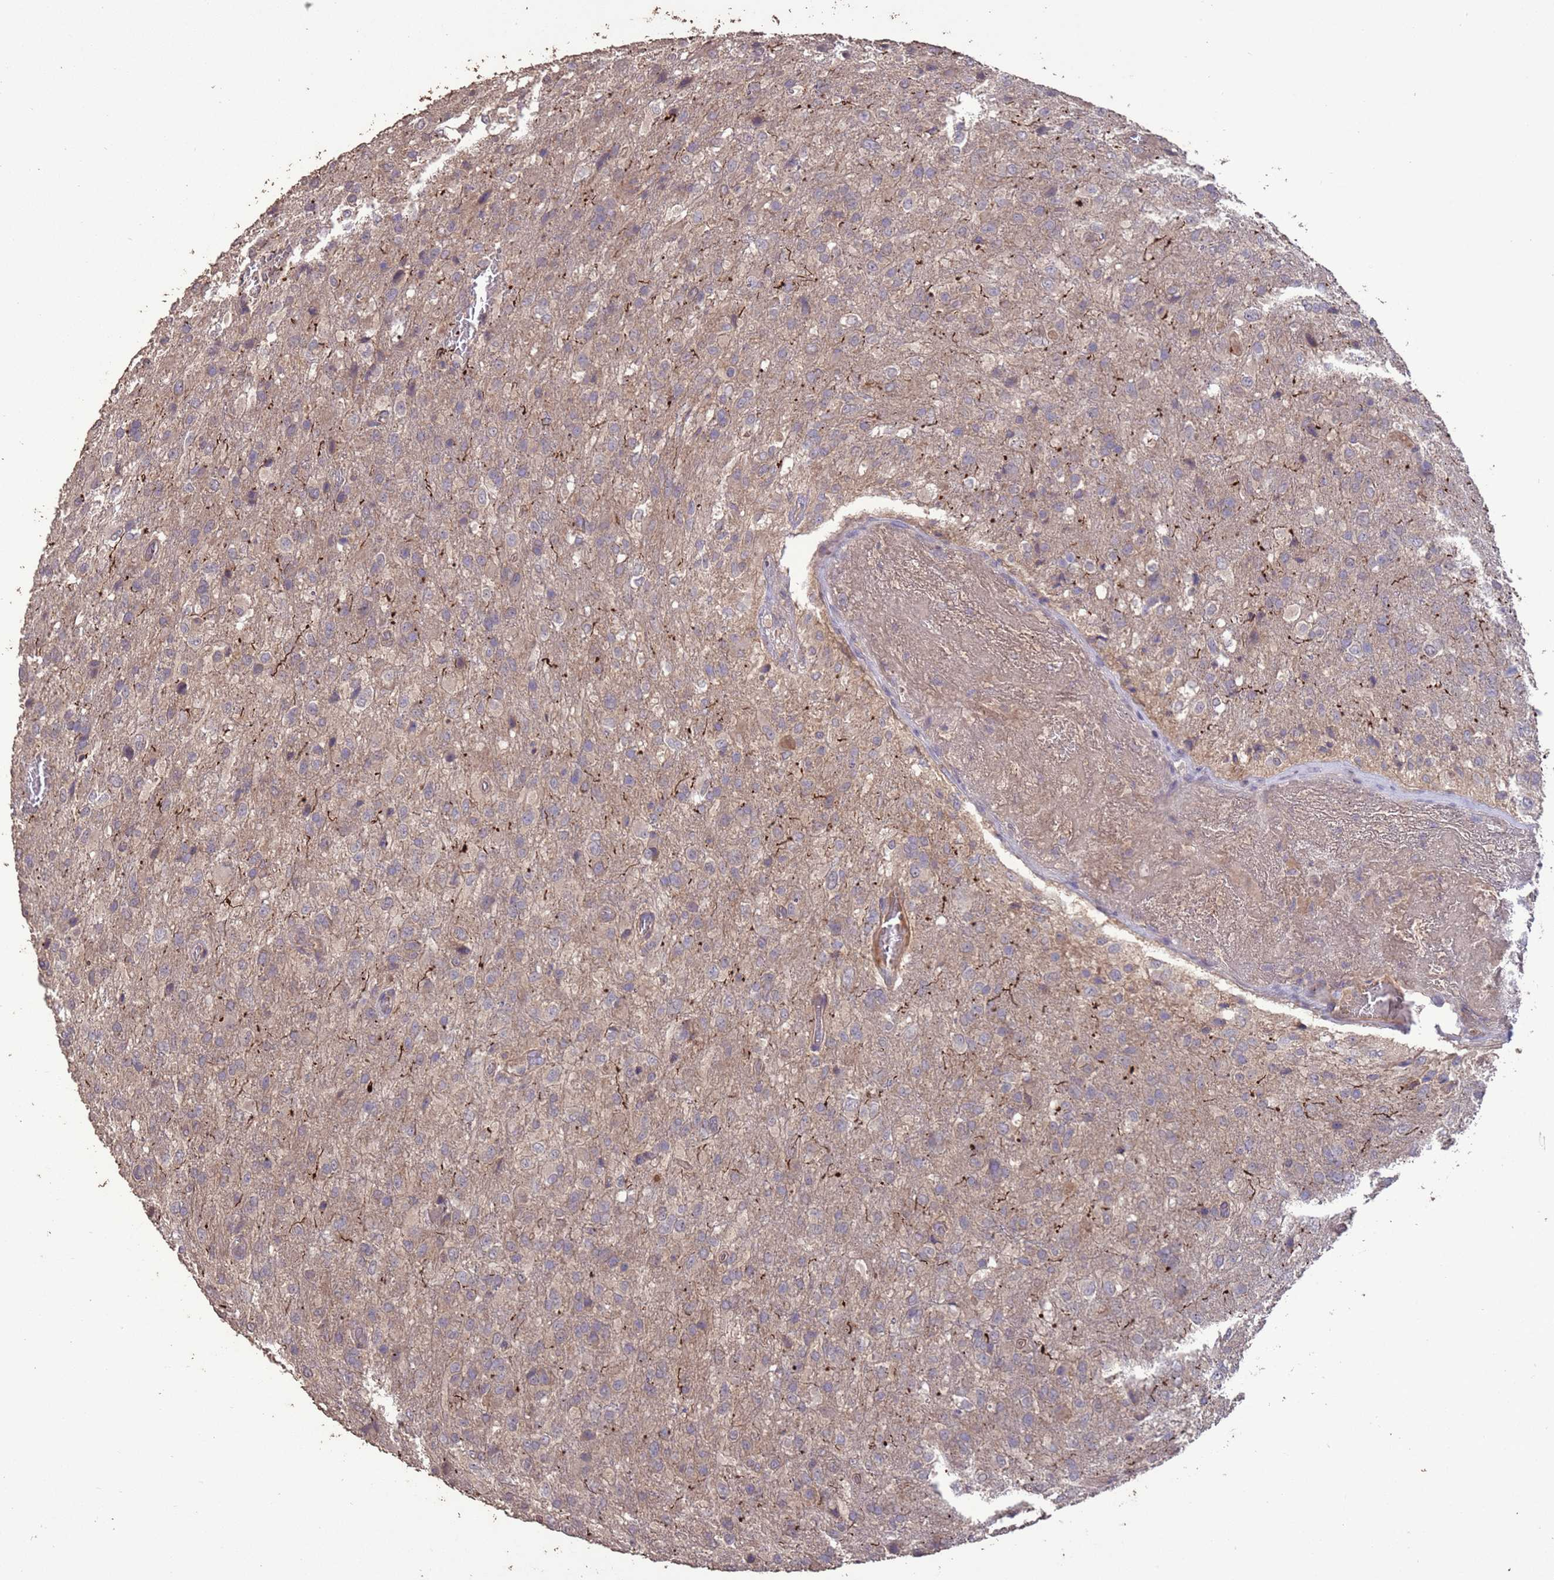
{"staining": {"intensity": "weak", "quantity": "<25%", "location": "cytoplasmic/membranous"}, "tissue": "glioma", "cell_type": "Tumor cells", "image_type": "cancer", "snomed": [{"axis": "morphology", "description": "Glioma, malignant, High grade"}, {"axis": "topography", "description": "Brain"}], "caption": "A high-resolution image shows immunohistochemistry (IHC) staining of glioma, which displays no significant staining in tumor cells.", "gene": "SLC9B2", "patient": {"sex": "female", "age": 74}}